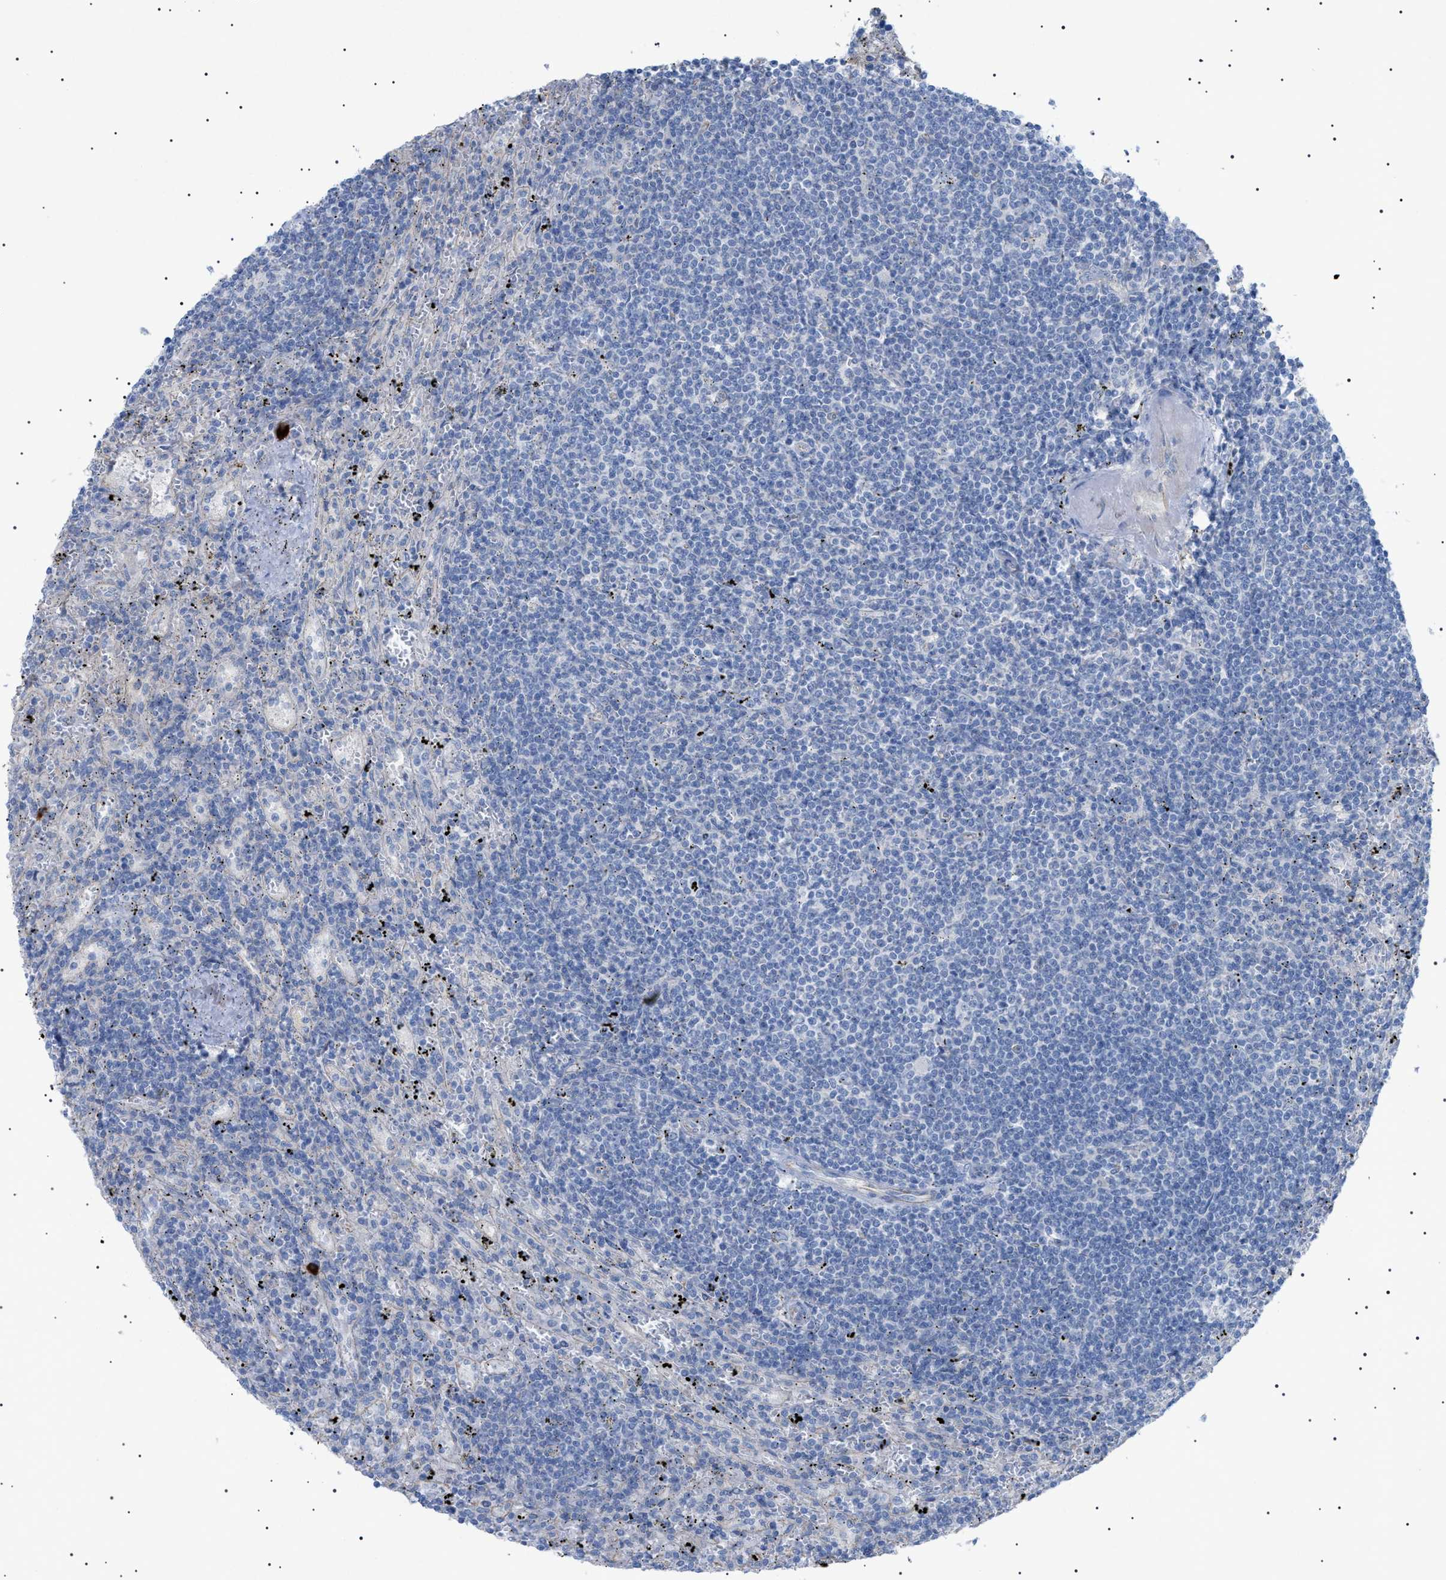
{"staining": {"intensity": "negative", "quantity": "none", "location": "none"}, "tissue": "lymphoma", "cell_type": "Tumor cells", "image_type": "cancer", "snomed": [{"axis": "morphology", "description": "Malignant lymphoma, non-Hodgkin's type, Low grade"}, {"axis": "topography", "description": "Spleen"}], "caption": "High magnification brightfield microscopy of malignant lymphoma, non-Hodgkin's type (low-grade) stained with DAB (3,3'-diaminobenzidine) (brown) and counterstained with hematoxylin (blue): tumor cells show no significant positivity.", "gene": "ADAMTS1", "patient": {"sex": "male", "age": 76}}